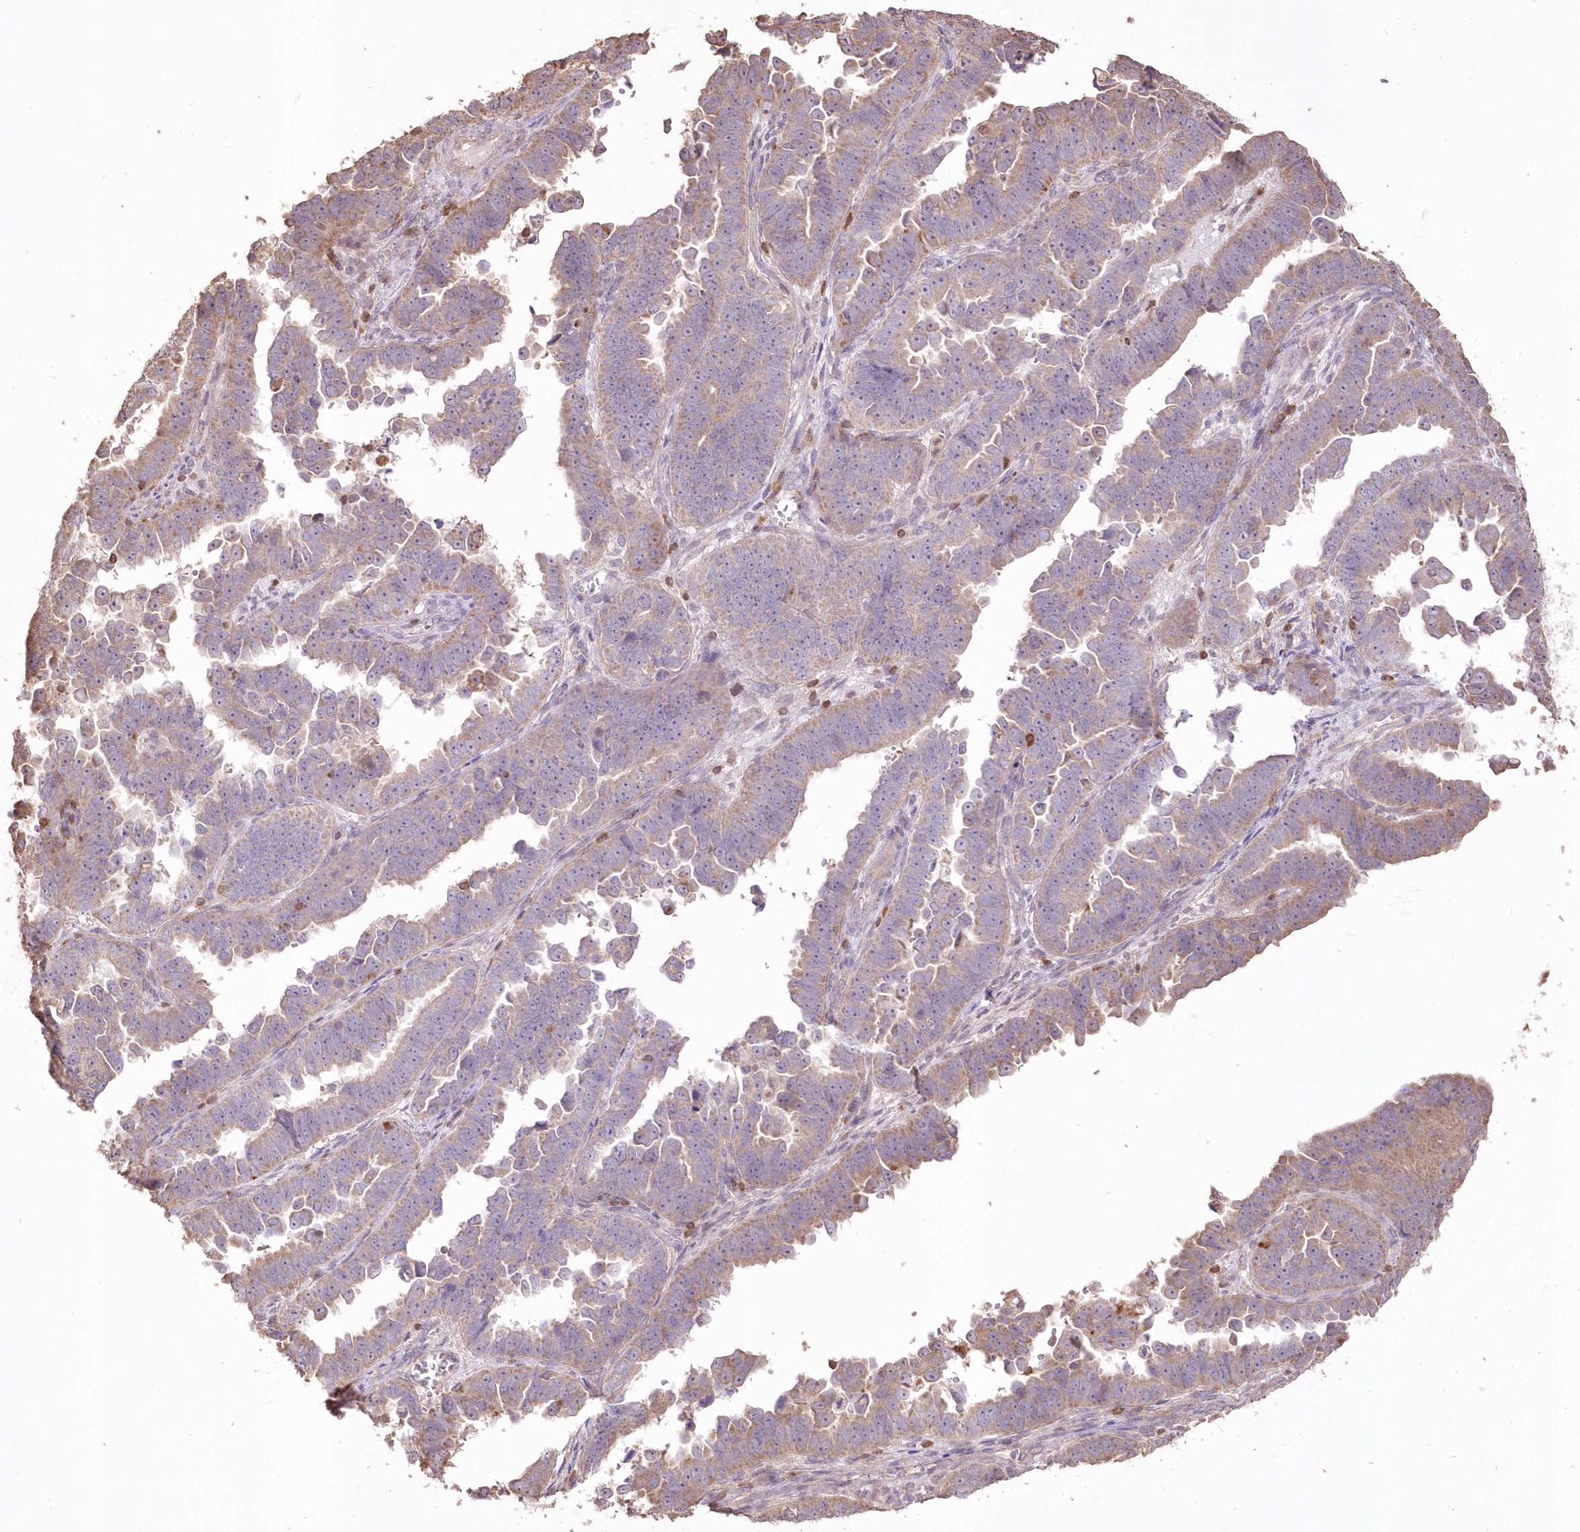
{"staining": {"intensity": "weak", "quantity": "<25%", "location": "cytoplasmic/membranous"}, "tissue": "endometrial cancer", "cell_type": "Tumor cells", "image_type": "cancer", "snomed": [{"axis": "morphology", "description": "Adenocarcinoma, NOS"}, {"axis": "topography", "description": "Endometrium"}], "caption": "Histopathology image shows no protein staining in tumor cells of endometrial cancer tissue.", "gene": "STK17B", "patient": {"sex": "female", "age": 75}}